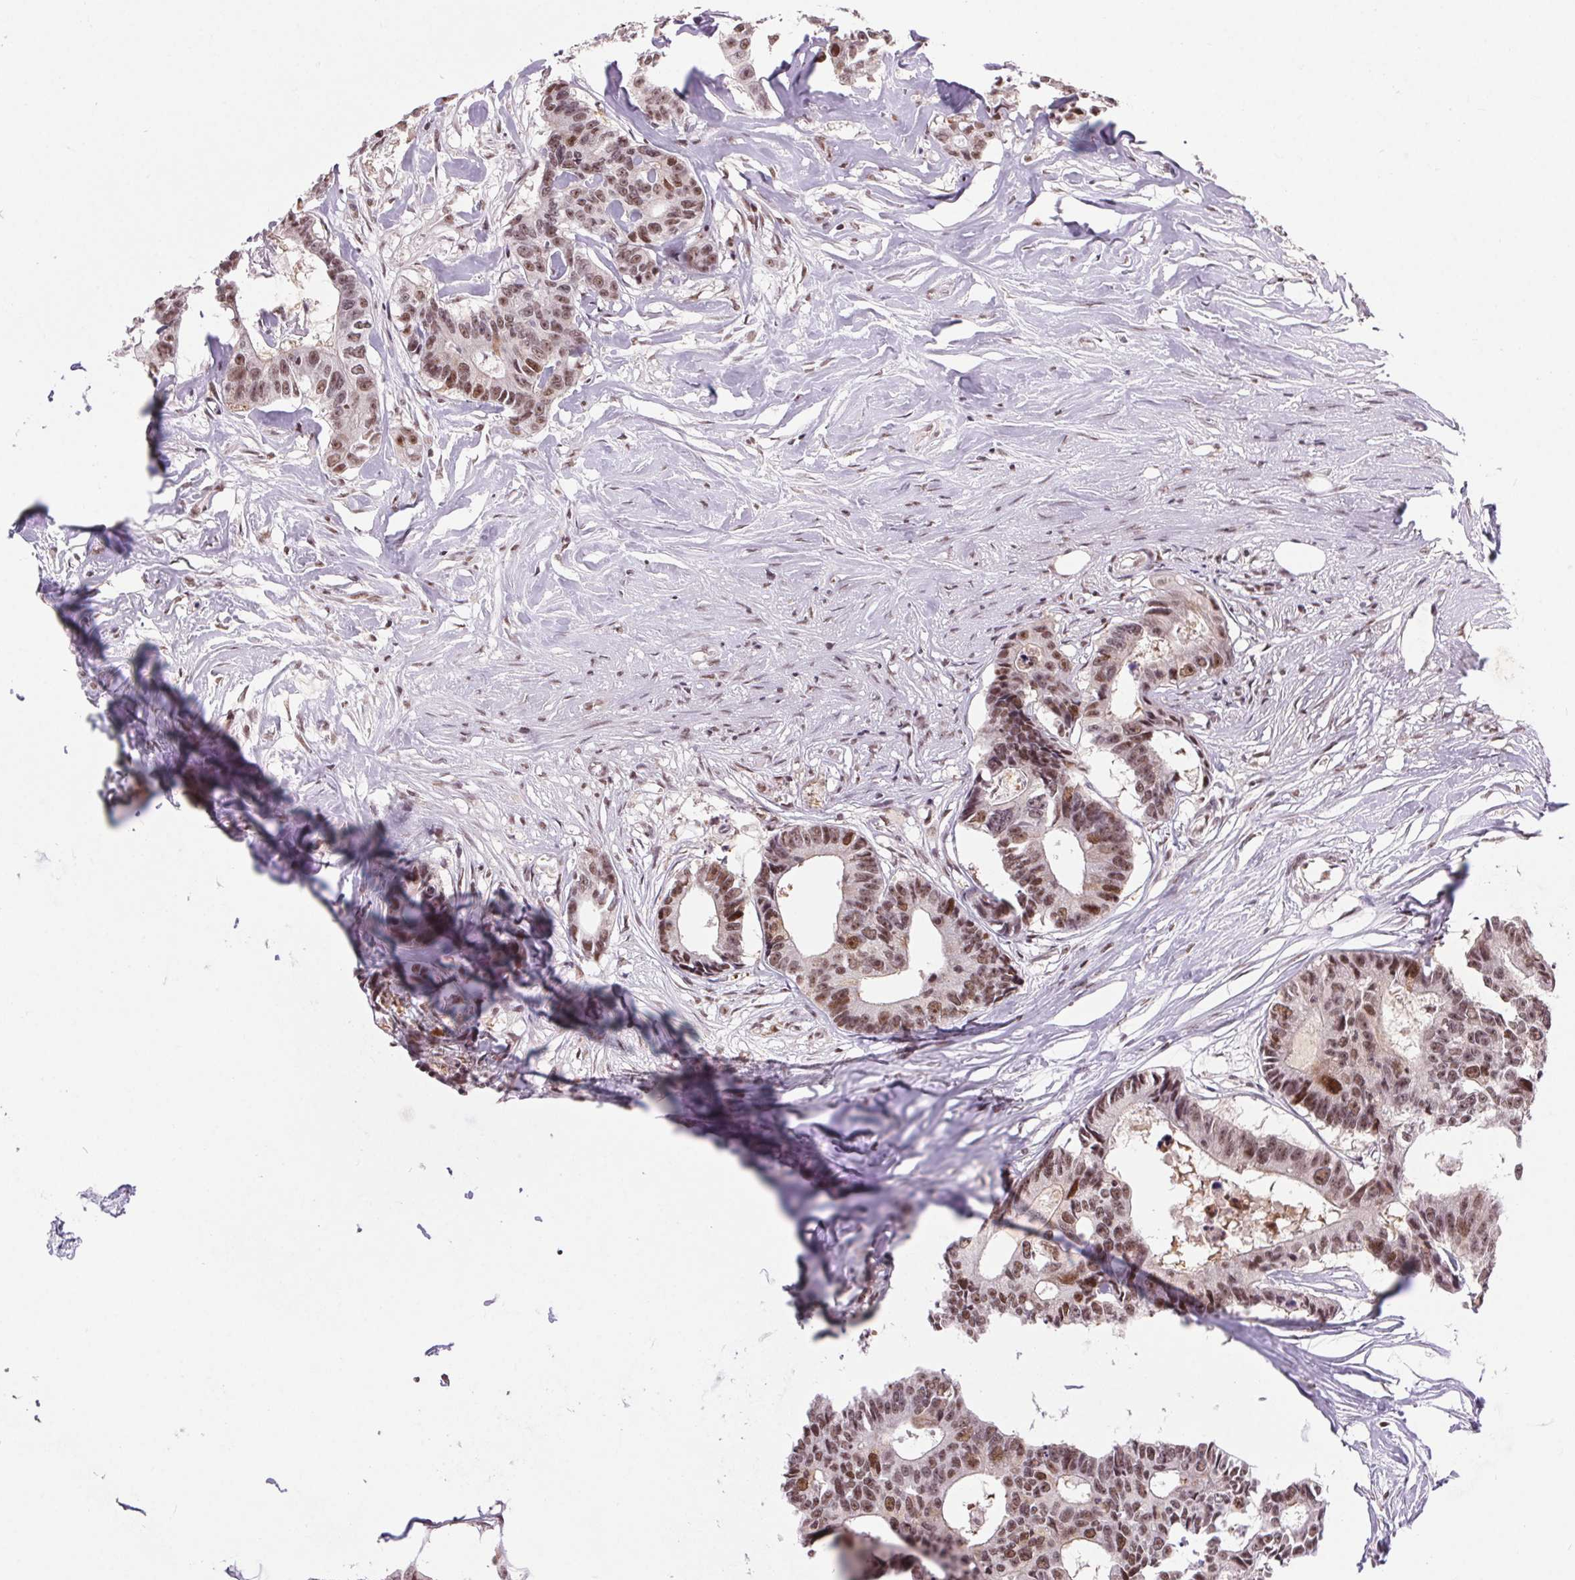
{"staining": {"intensity": "moderate", "quantity": "25%-75%", "location": "nuclear"}, "tissue": "colorectal cancer", "cell_type": "Tumor cells", "image_type": "cancer", "snomed": [{"axis": "morphology", "description": "Adenocarcinoma, NOS"}, {"axis": "topography", "description": "Rectum"}], "caption": "Human colorectal cancer (adenocarcinoma) stained with a brown dye displays moderate nuclear positive staining in about 25%-75% of tumor cells.", "gene": "CD2BP2", "patient": {"sex": "male", "age": 57}}